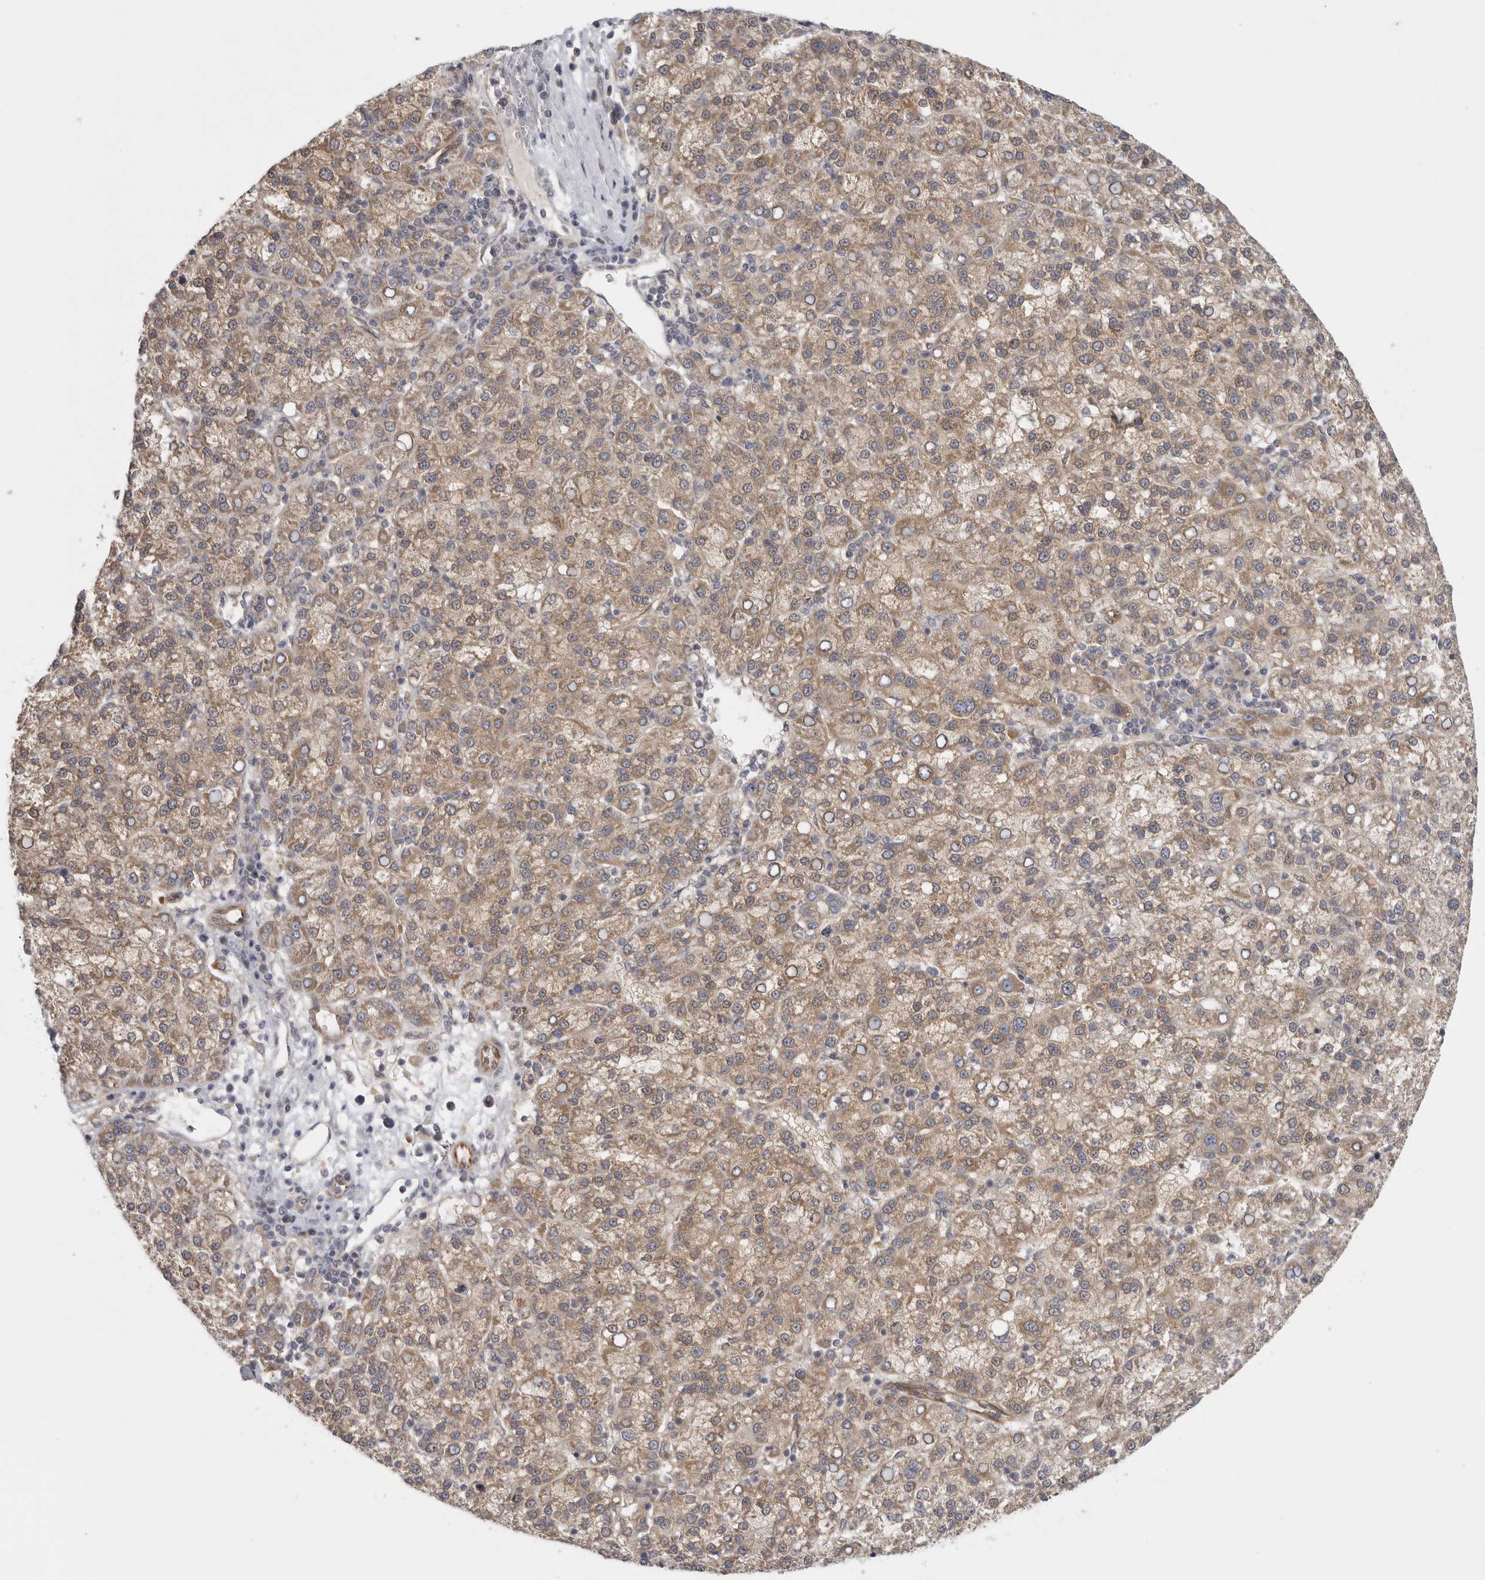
{"staining": {"intensity": "moderate", "quantity": ">75%", "location": "cytoplasmic/membranous"}, "tissue": "liver cancer", "cell_type": "Tumor cells", "image_type": "cancer", "snomed": [{"axis": "morphology", "description": "Carcinoma, Hepatocellular, NOS"}, {"axis": "topography", "description": "Liver"}], "caption": "A photomicrograph of human liver hepatocellular carcinoma stained for a protein shows moderate cytoplasmic/membranous brown staining in tumor cells.", "gene": "BCAP29", "patient": {"sex": "female", "age": 58}}